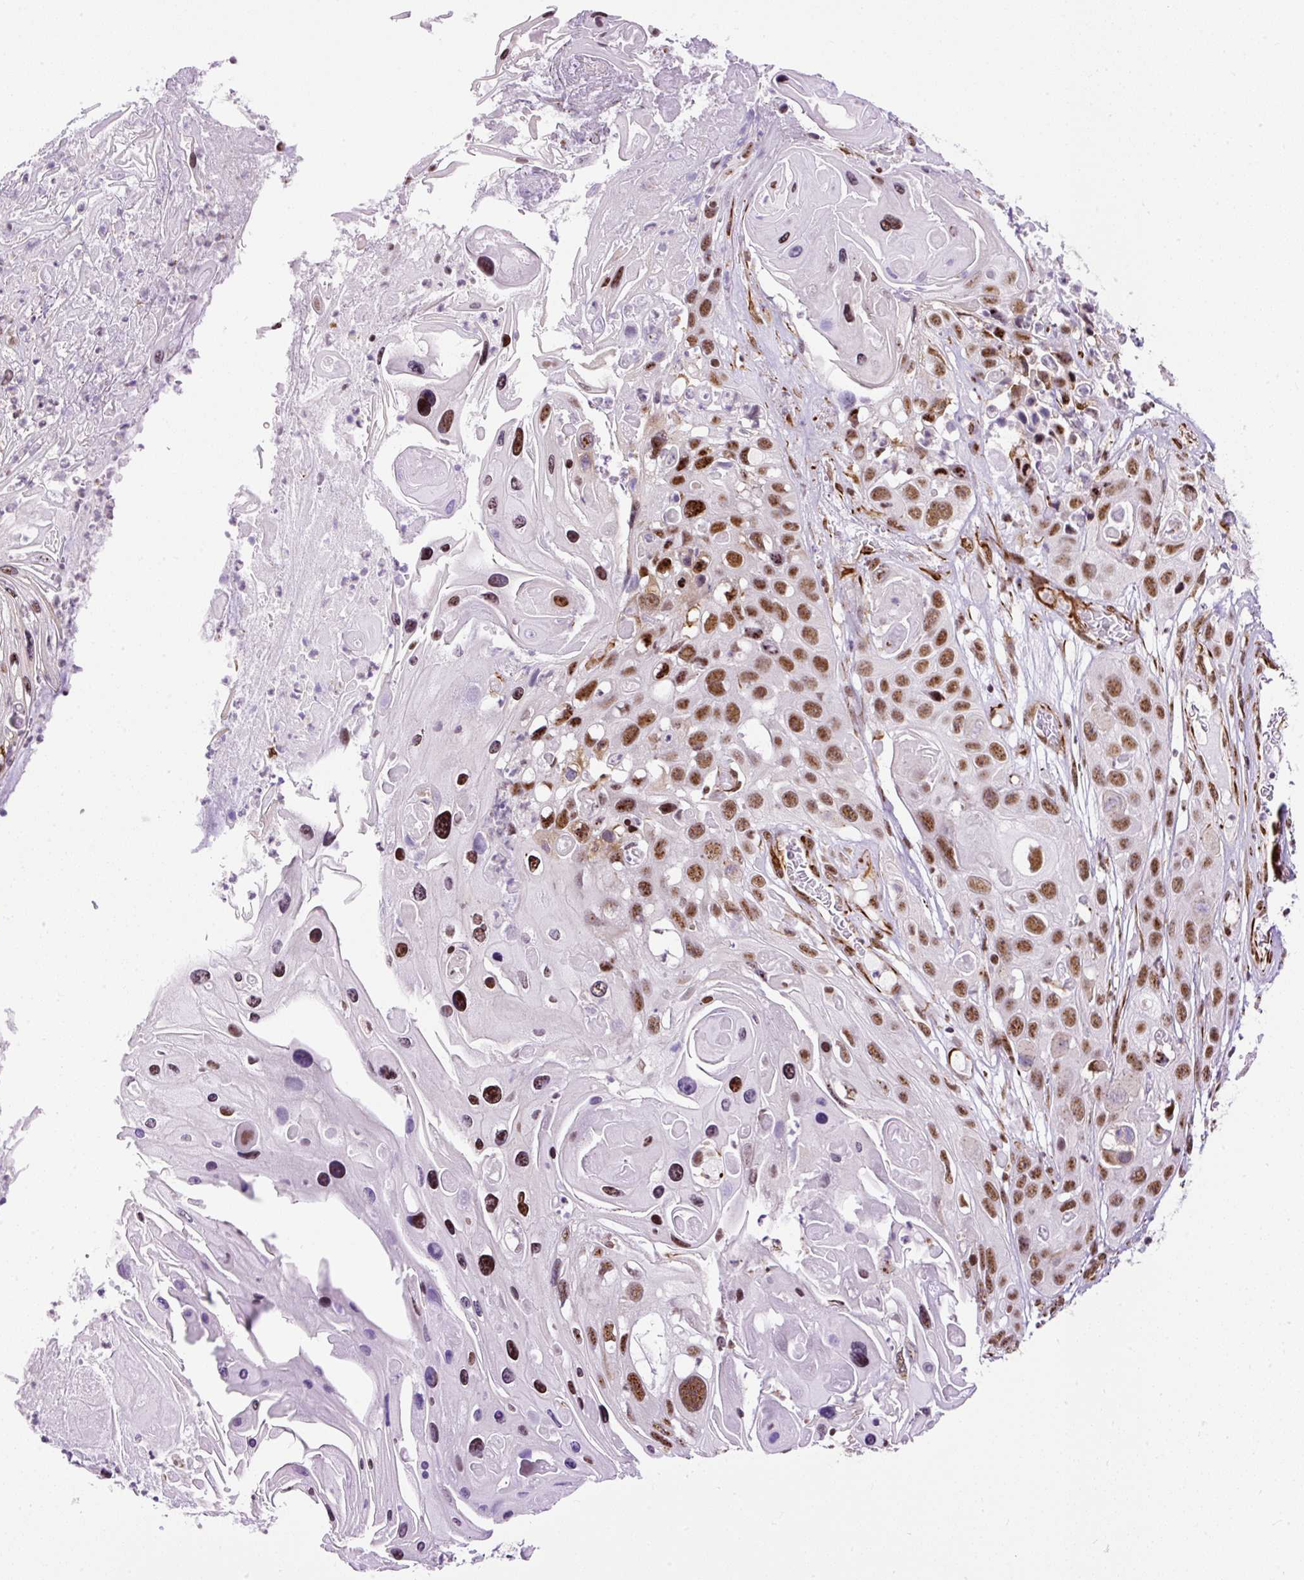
{"staining": {"intensity": "moderate", "quantity": ">75%", "location": "nuclear"}, "tissue": "skin cancer", "cell_type": "Tumor cells", "image_type": "cancer", "snomed": [{"axis": "morphology", "description": "Squamous cell carcinoma, NOS"}, {"axis": "topography", "description": "Skin"}], "caption": "Moderate nuclear protein positivity is present in approximately >75% of tumor cells in skin squamous cell carcinoma.", "gene": "LUC7L2", "patient": {"sex": "male", "age": 55}}